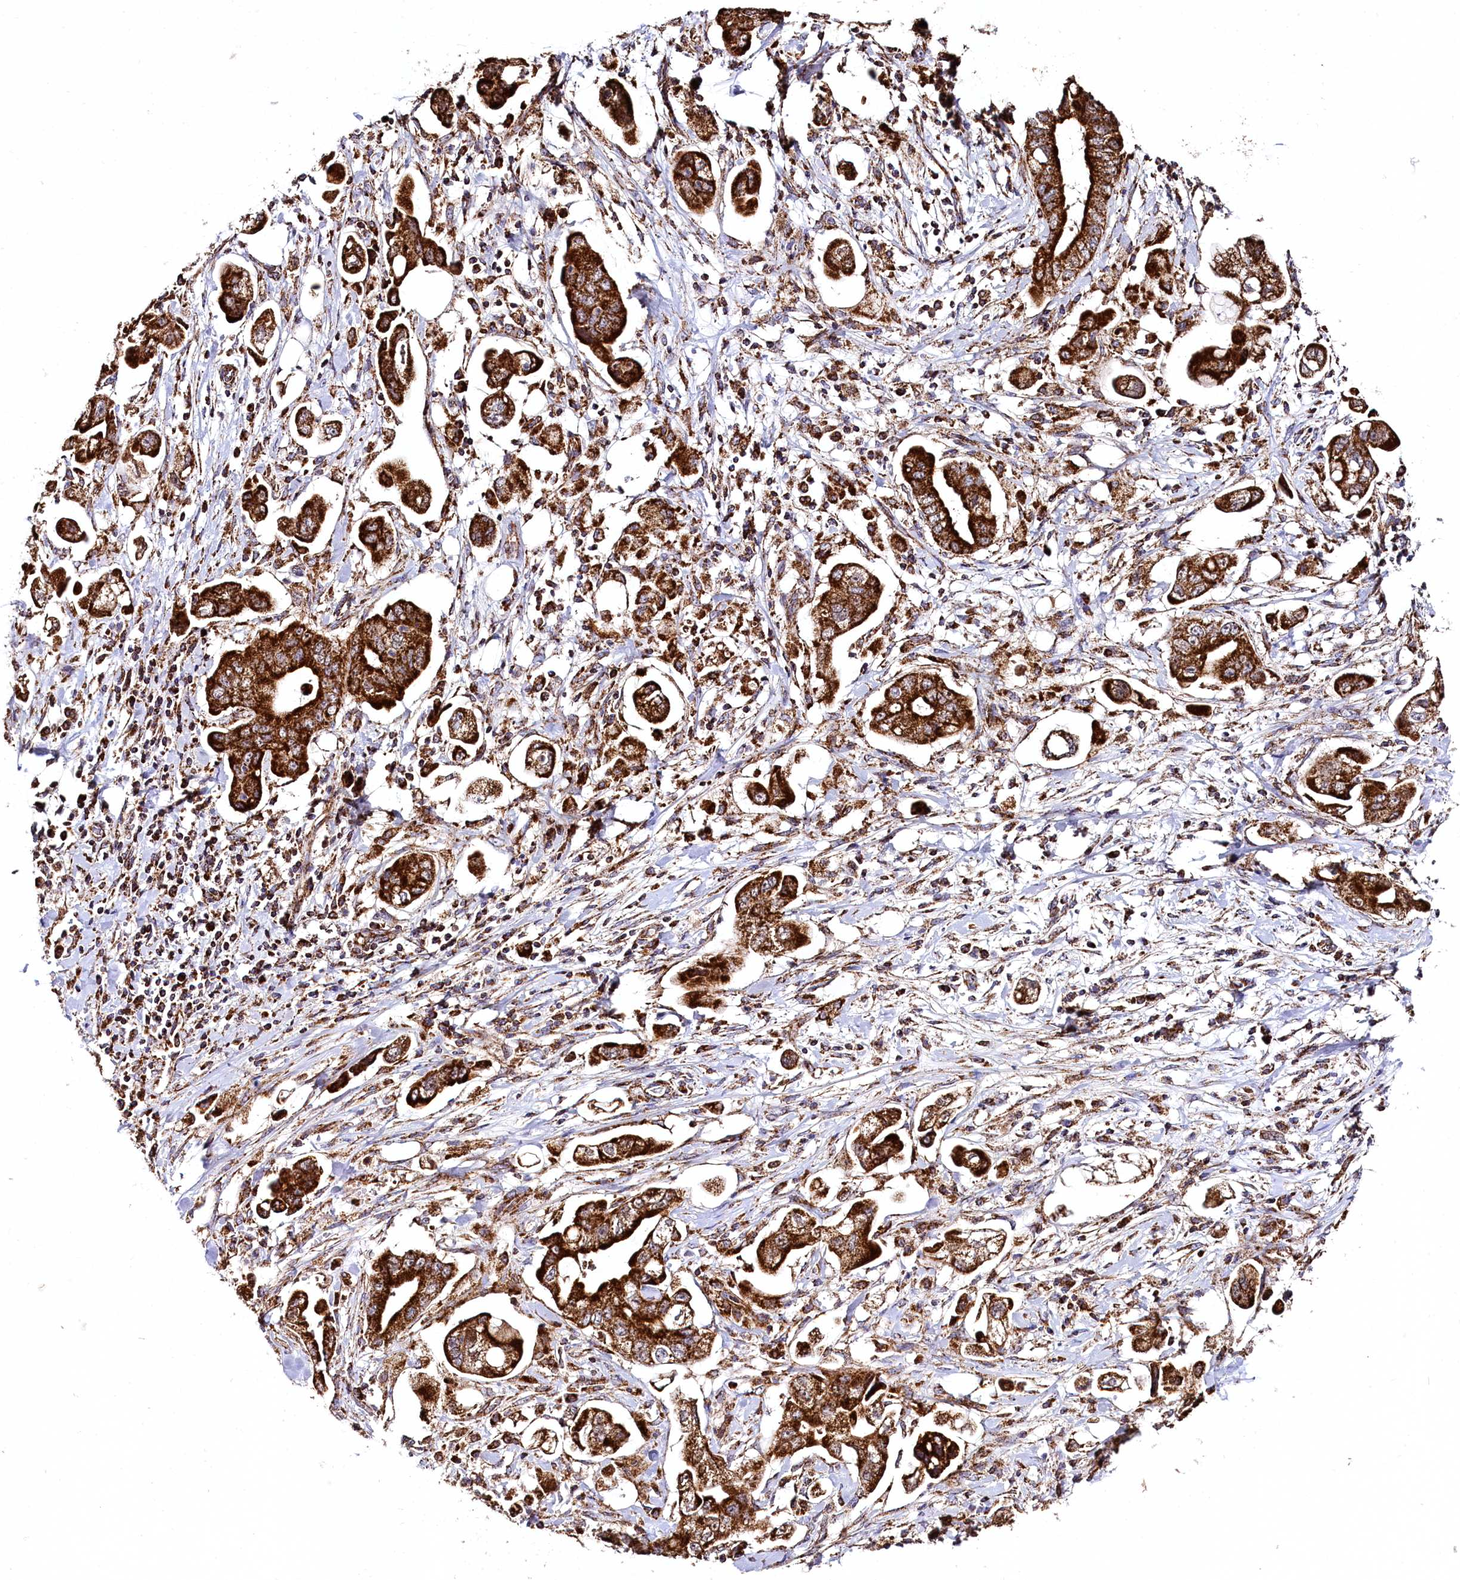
{"staining": {"intensity": "strong", "quantity": ">75%", "location": "cytoplasmic/membranous"}, "tissue": "stomach cancer", "cell_type": "Tumor cells", "image_type": "cancer", "snomed": [{"axis": "morphology", "description": "Adenocarcinoma, NOS"}, {"axis": "topography", "description": "Stomach"}], "caption": "Immunohistochemistry staining of stomach adenocarcinoma, which displays high levels of strong cytoplasmic/membranous positivity in about >75% of tumor cells indicating strong cytoplasmic/membranous protein staining. The staining was performed using DAB (brown) for protein detection and nuclei were counterstained in hematoxylin (blue).", "gene": "CLYBL", "patient": {"sex": "male", "age": 62}}